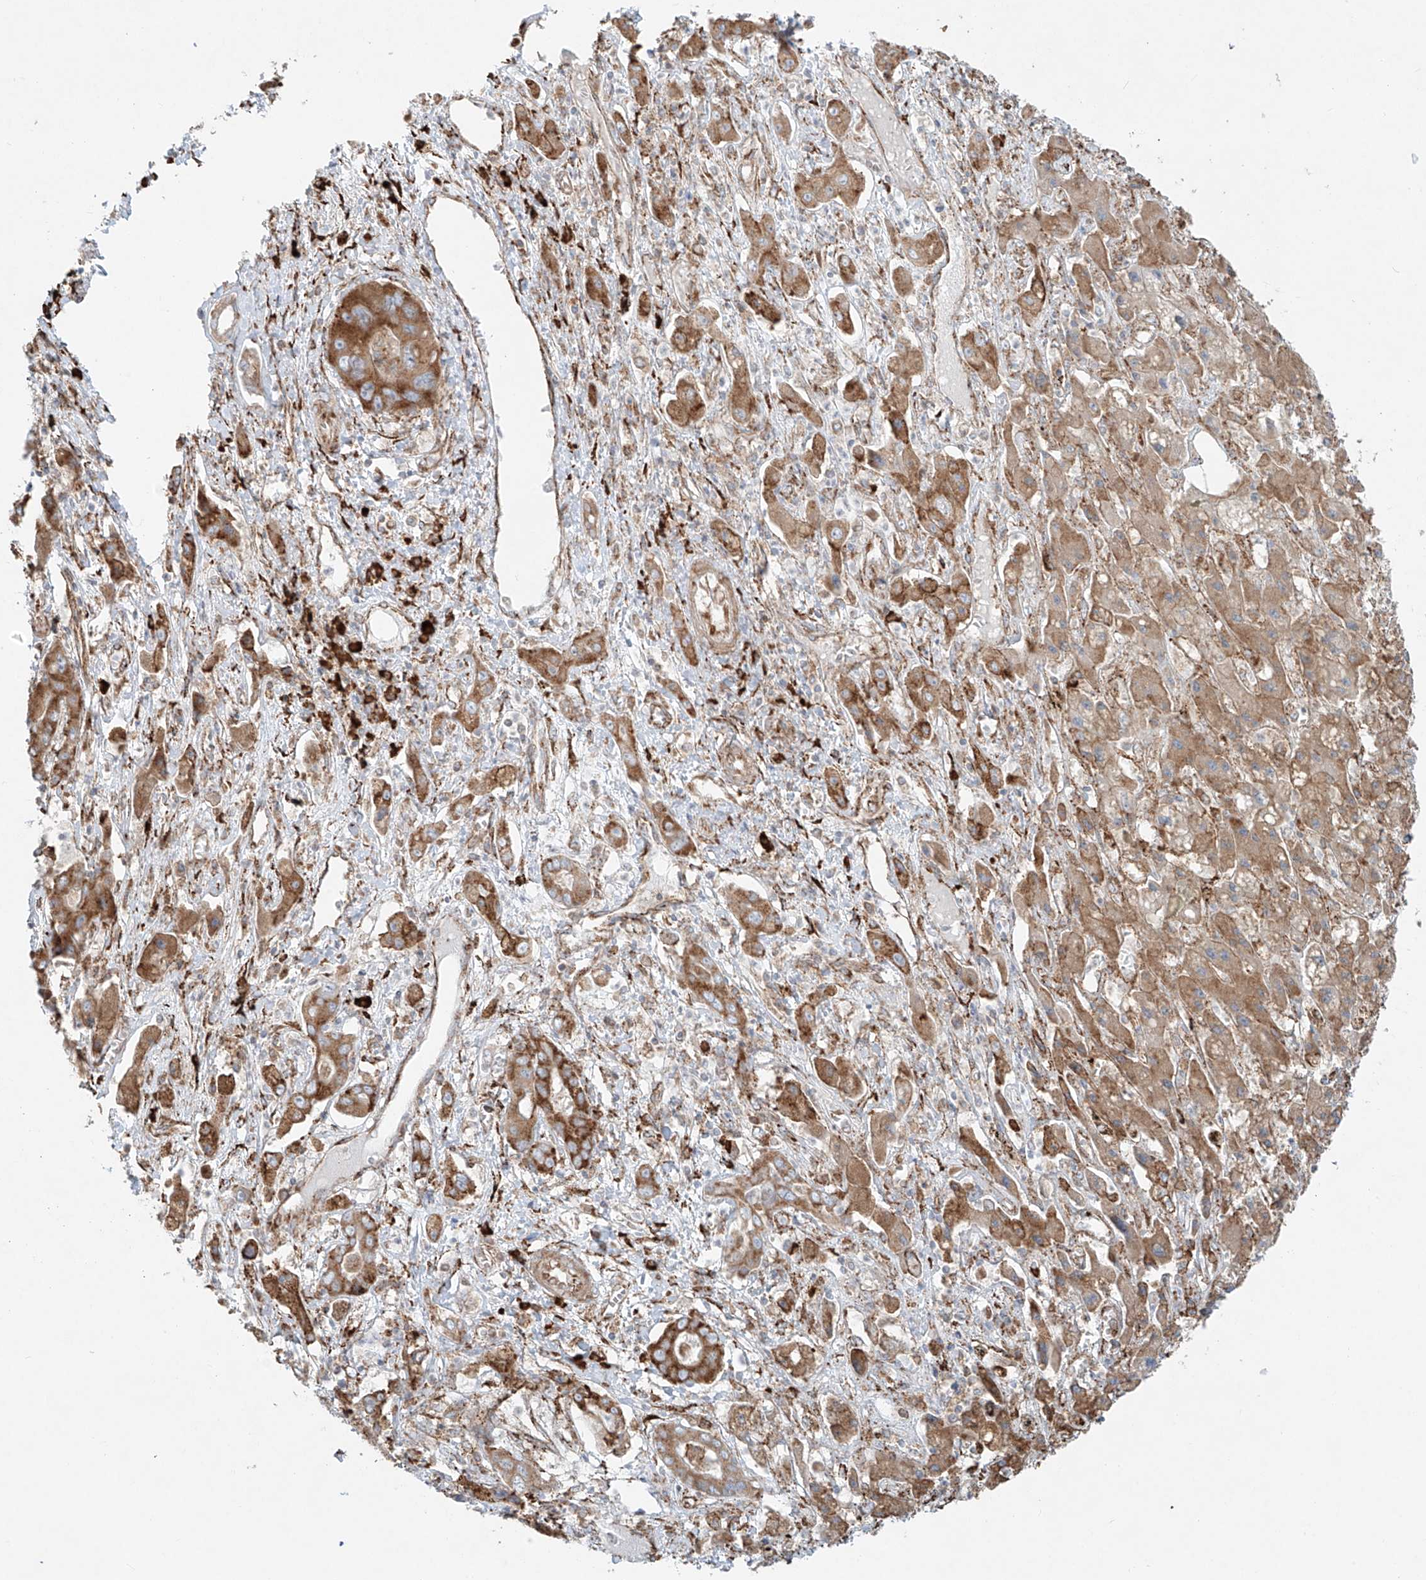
{"staining": {"intensity": "moderate", "quantity": ">75%", "location": "cytoplasmic/membranous"}, "tissue": "liver cancer", "cell_type": "Tumor cells", "image_type": "cancer", "snomed": [{"axis": "morphology", "description": "Cholangiocarcinoma"}, {"axis": "topography", "description": "Liver"}], "caption": "The immunohistochemical stain labels moderate cytoplasmic/membranous expression in tumor cells of liver cancer (cholangiocarcinoma) tissue.", "gene": "EIPR1", "patient": {"sex": "male", "age": 67}}